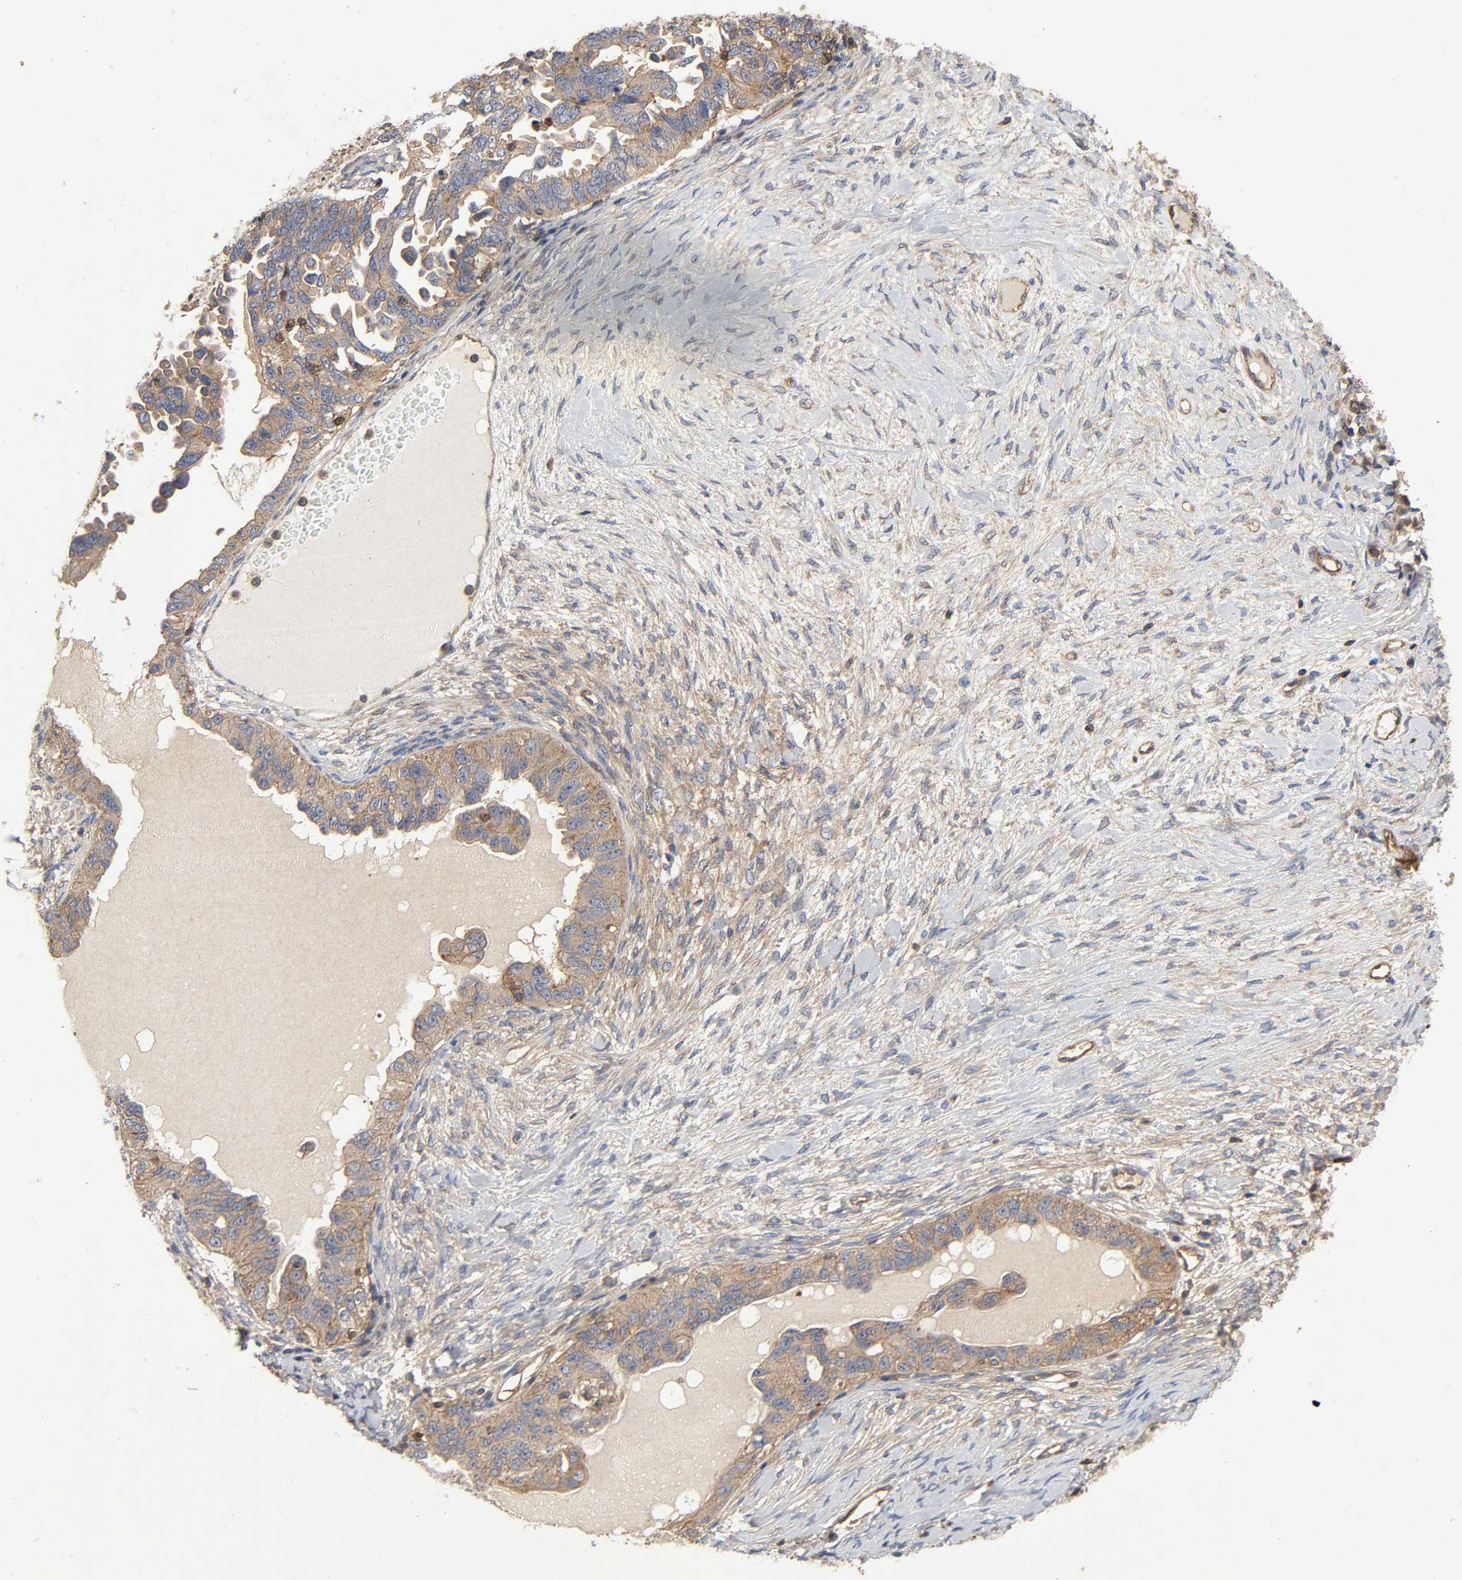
{"staining": {"intensity": "weak", "quantity": ">75%", "location": "cytoplasmic/membranous"}, "tissue": "ovarian cancer", "cell_type": "Tumor cells", "image_type": "cancer", "snomed": [{"axis": "morphology", "description": "Cystadenocarcinoma, serous, NOS"}, {"axis": "topography", "description": "Ovary"}], "caption": "Immunohistochemistry (IHC) histopathology image of human ovarian serous cystadenocarcinoma stained for a protein (brown), which shows low levels of weak cytoplasmic/membranous staining in about >75% of tumor cells.", "gene": "LAMTOR2", "patient": {"sex": "female", "age": 82}}